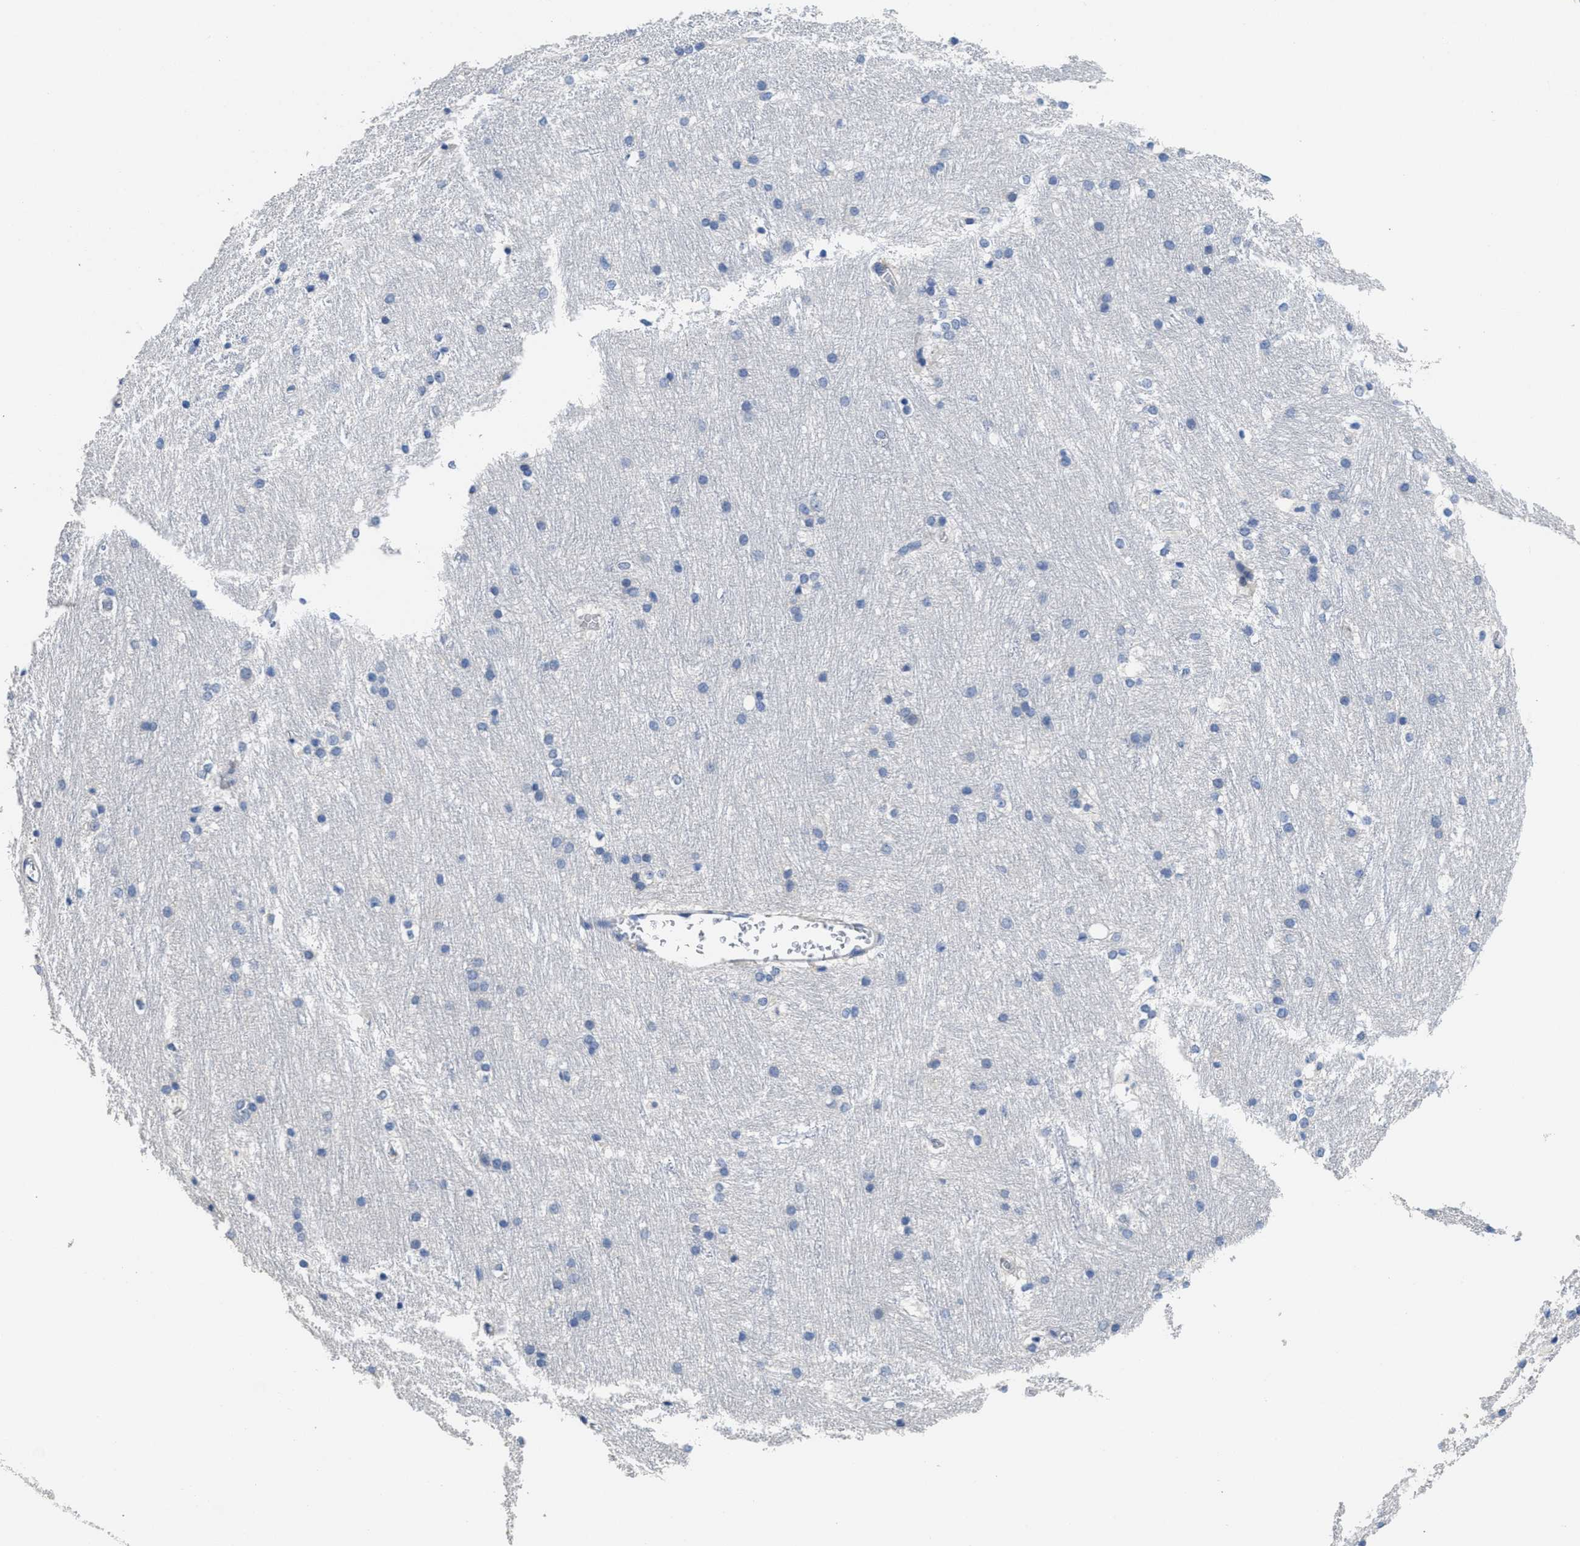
{"staining": {"intensity": "negative", "quantity": "none", "location": "none"}, "tissue": "caudate", "cell_type": "Glial cells", "image_type": "normal", "snomed": [{"axis": "morphology", "description": "Normal tissue, NOS"}, {"axis": "topography", "description": "Lateral ventricle wall"}], "caption": "Immunohistochemistry of unremarkable caudate displays no staining in glial cells.", "gene": "CA9", "patient": {"sex": "female", "age": 19}}